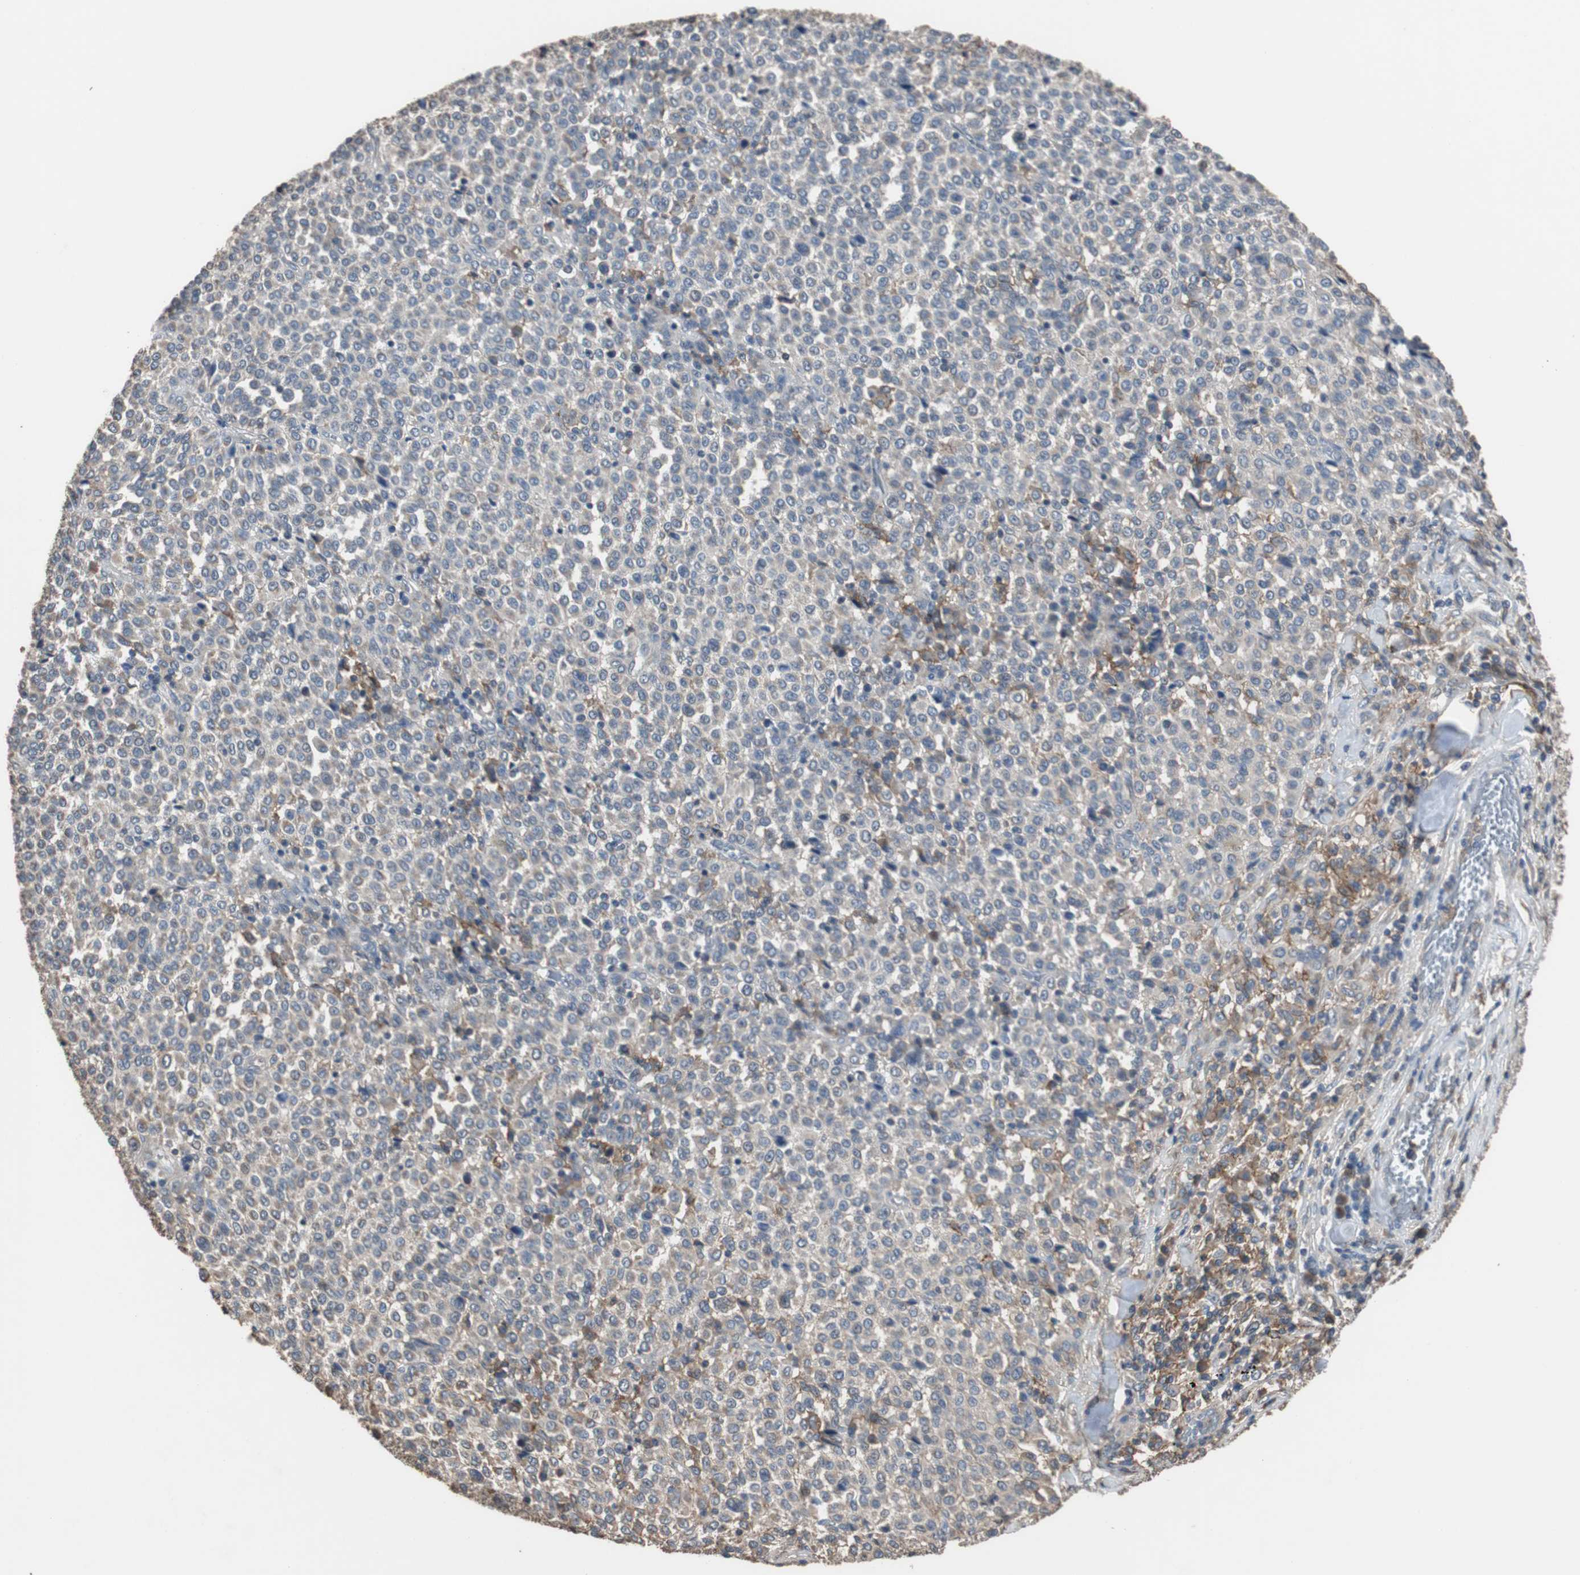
{"staining": {"intensity": "weak", "quantity": "25%-75%", "location": "cytoplasmic/membranous"}, "tissue": "melanoma", "cell_type": "Tumor cells", "image_type": "cancer", "snomed": [{"axis": "morphology", "description": "Malignant melanoma, Metastatic site"}, {"axis": "topography", "description": "Pancreas"}], "caption": "This is an image of IHC staining of melanoma, which shows weak staining in the cytoplasmic/membranous of tumor cells.", "gene": "SCIMP", "patient": {"sex": "female", "age": 30}}